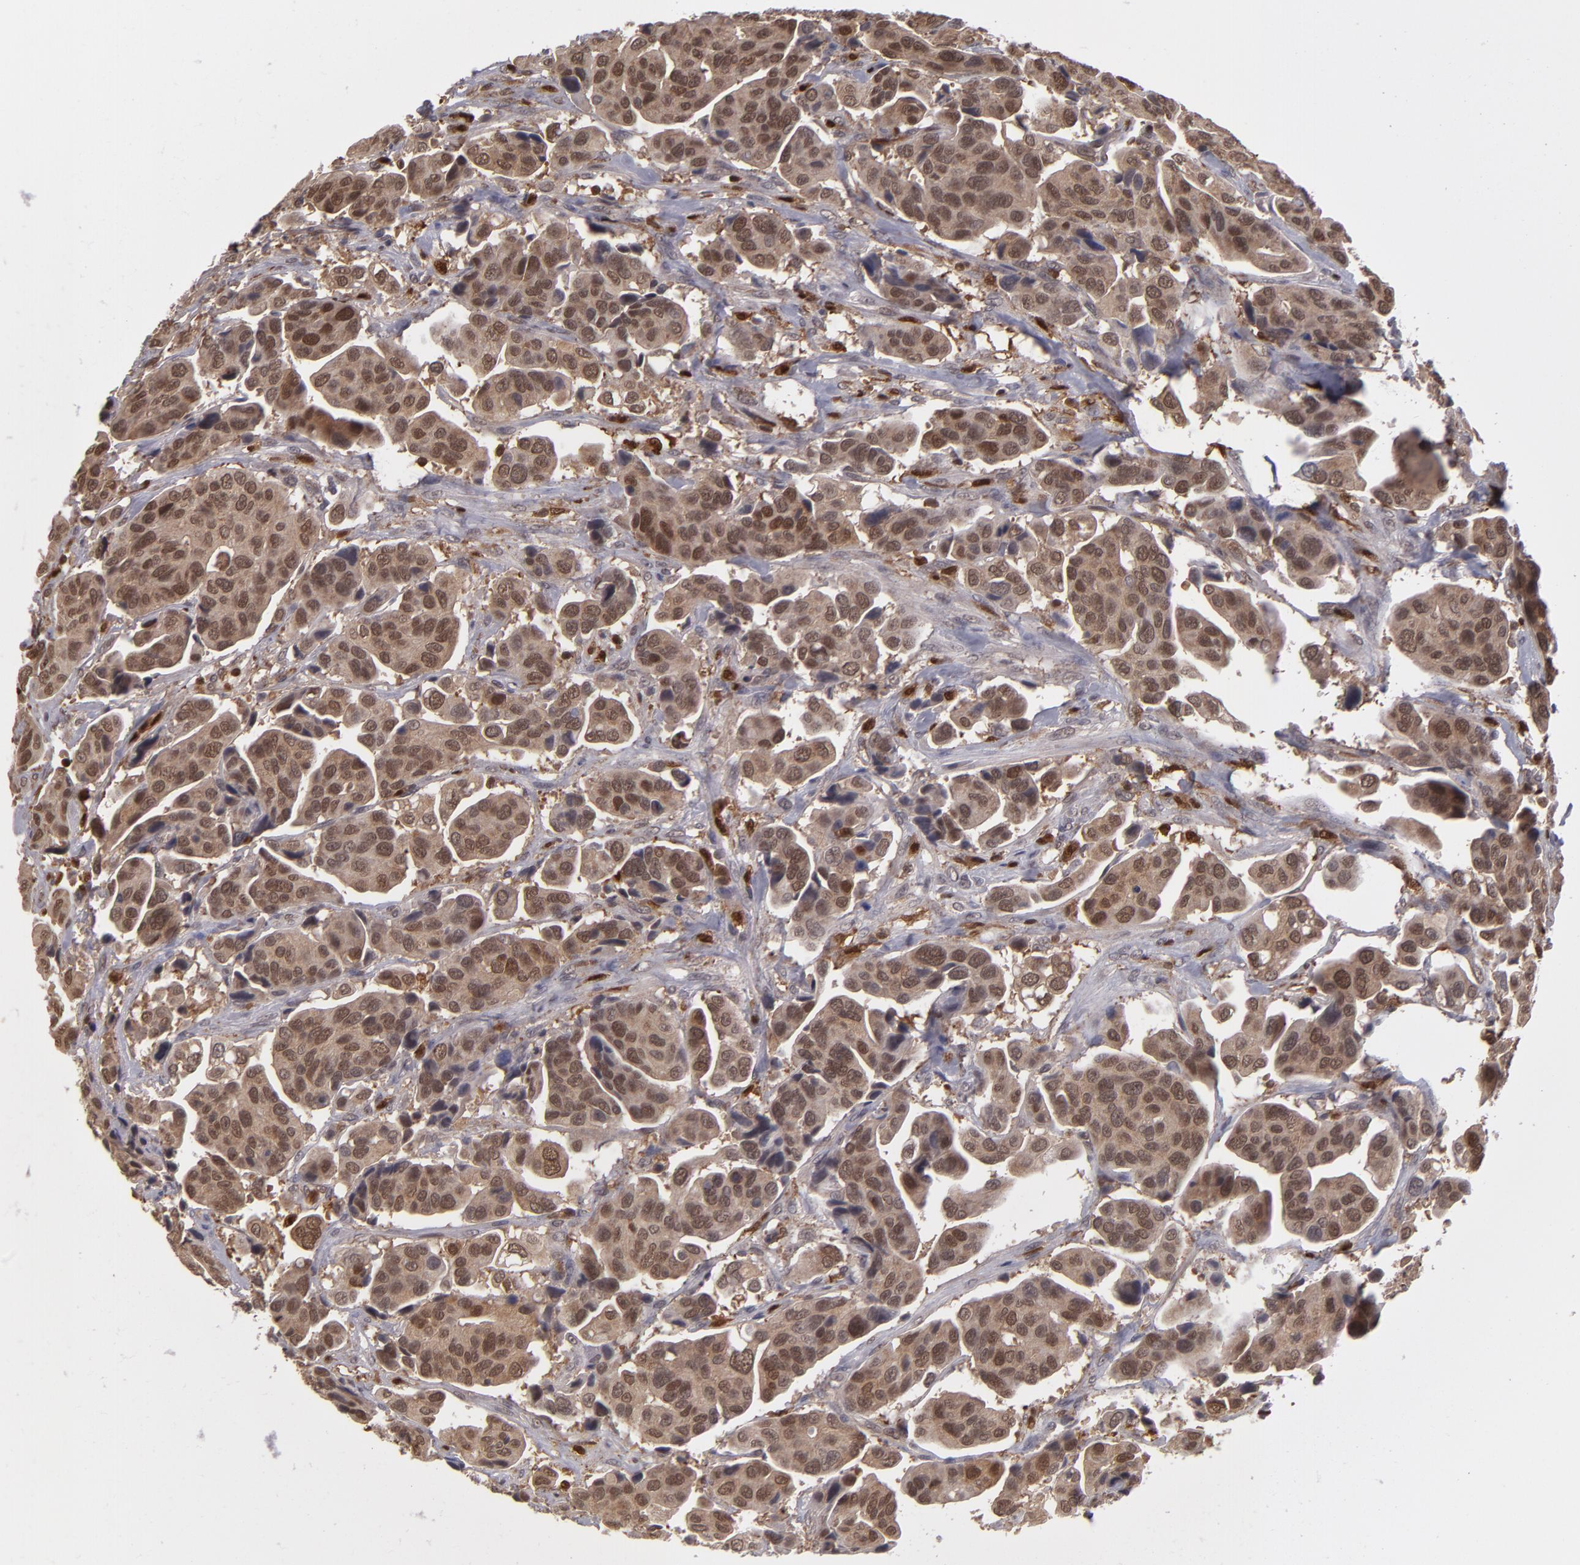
{"staining": {"intensity": "moderate", "quantity": ">75%", "location": "cytoplasmic/membranous,nuclear"}, "tissue": "urothelial cancer", "cell_type": "Tumor cells", "image_type": "cancer", "snomed": [{"axis": "morphology", "description": "Adenocarcinoma, NOS"}, {"axis": "topography", "description": "Urinary bladder"}], "caption": "Urothelial cancer stained with DAB (3,3'-diaminobenzidine) immunohistochemistry demonstrates medium levels of moderate cytoplasmic/membranous and nuclear positivity in approximately >75% of tumor cells. The protein of interest is stained brown, and the nuclei are stained in blue (DAB (3,3'-diaminobenzidine) IHC with brightfield microscopy, high magnification).", "gene": "GRB2", "patient": {"sex": "male", "age": 61}}